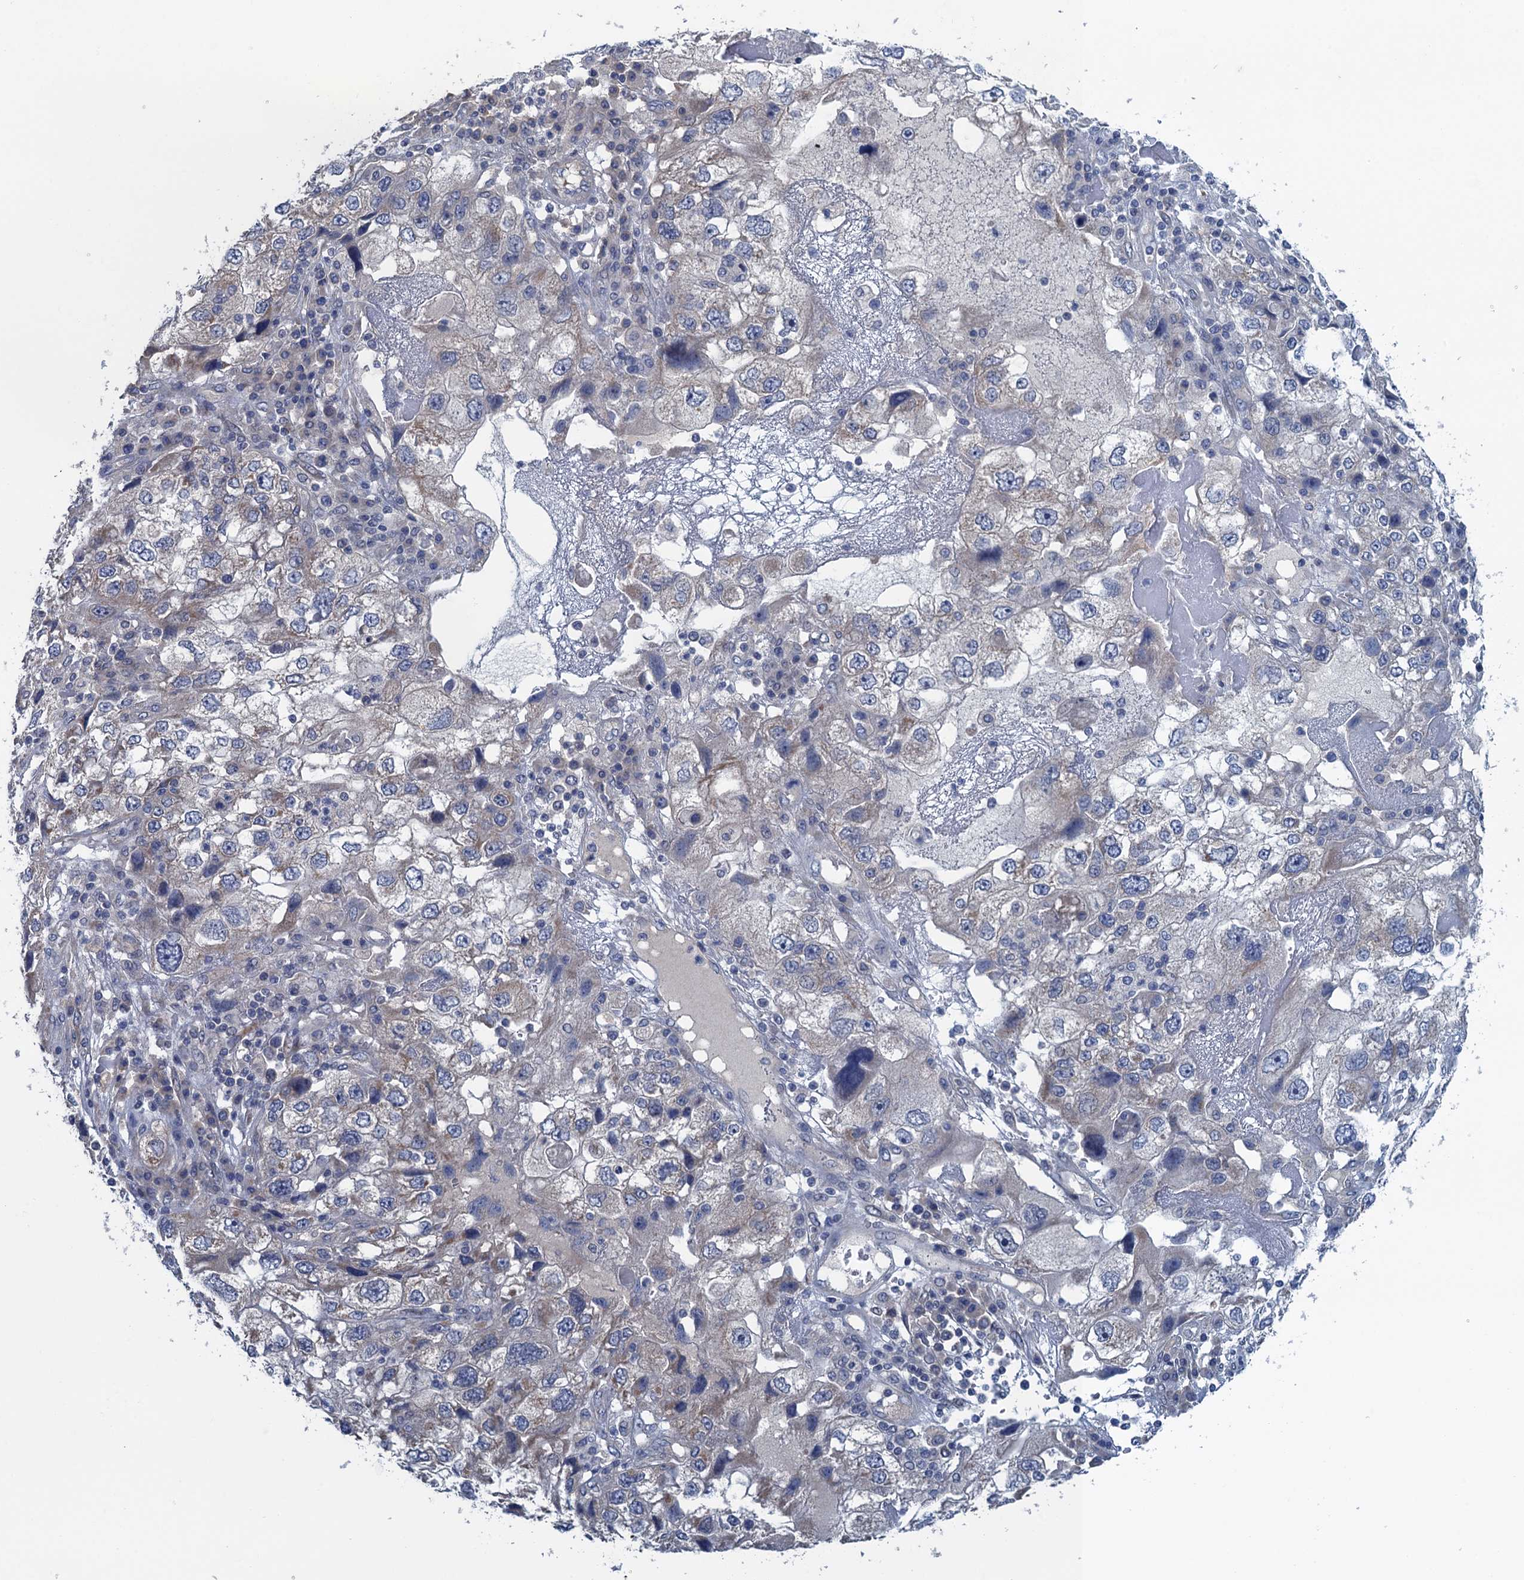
{"staining": {"intensity": "negative", "quantity": "none", "location": "none"}, "tissue": "endometrial cancer", "cell_type": "Tumor cells", "image_type": "cancer", "snomed": [{"axis": "morphology", "description": "Adenocarcinoma, NOS"}, {"axis": "topography", "description": "Endometrium"}], "caption": "The immunohistochemistry photomicrograph has no significant staining in tumor cells of endometrial cancer tissue.", "gene": "CTU2", "patient": {"sex": "female", "age": 49}}